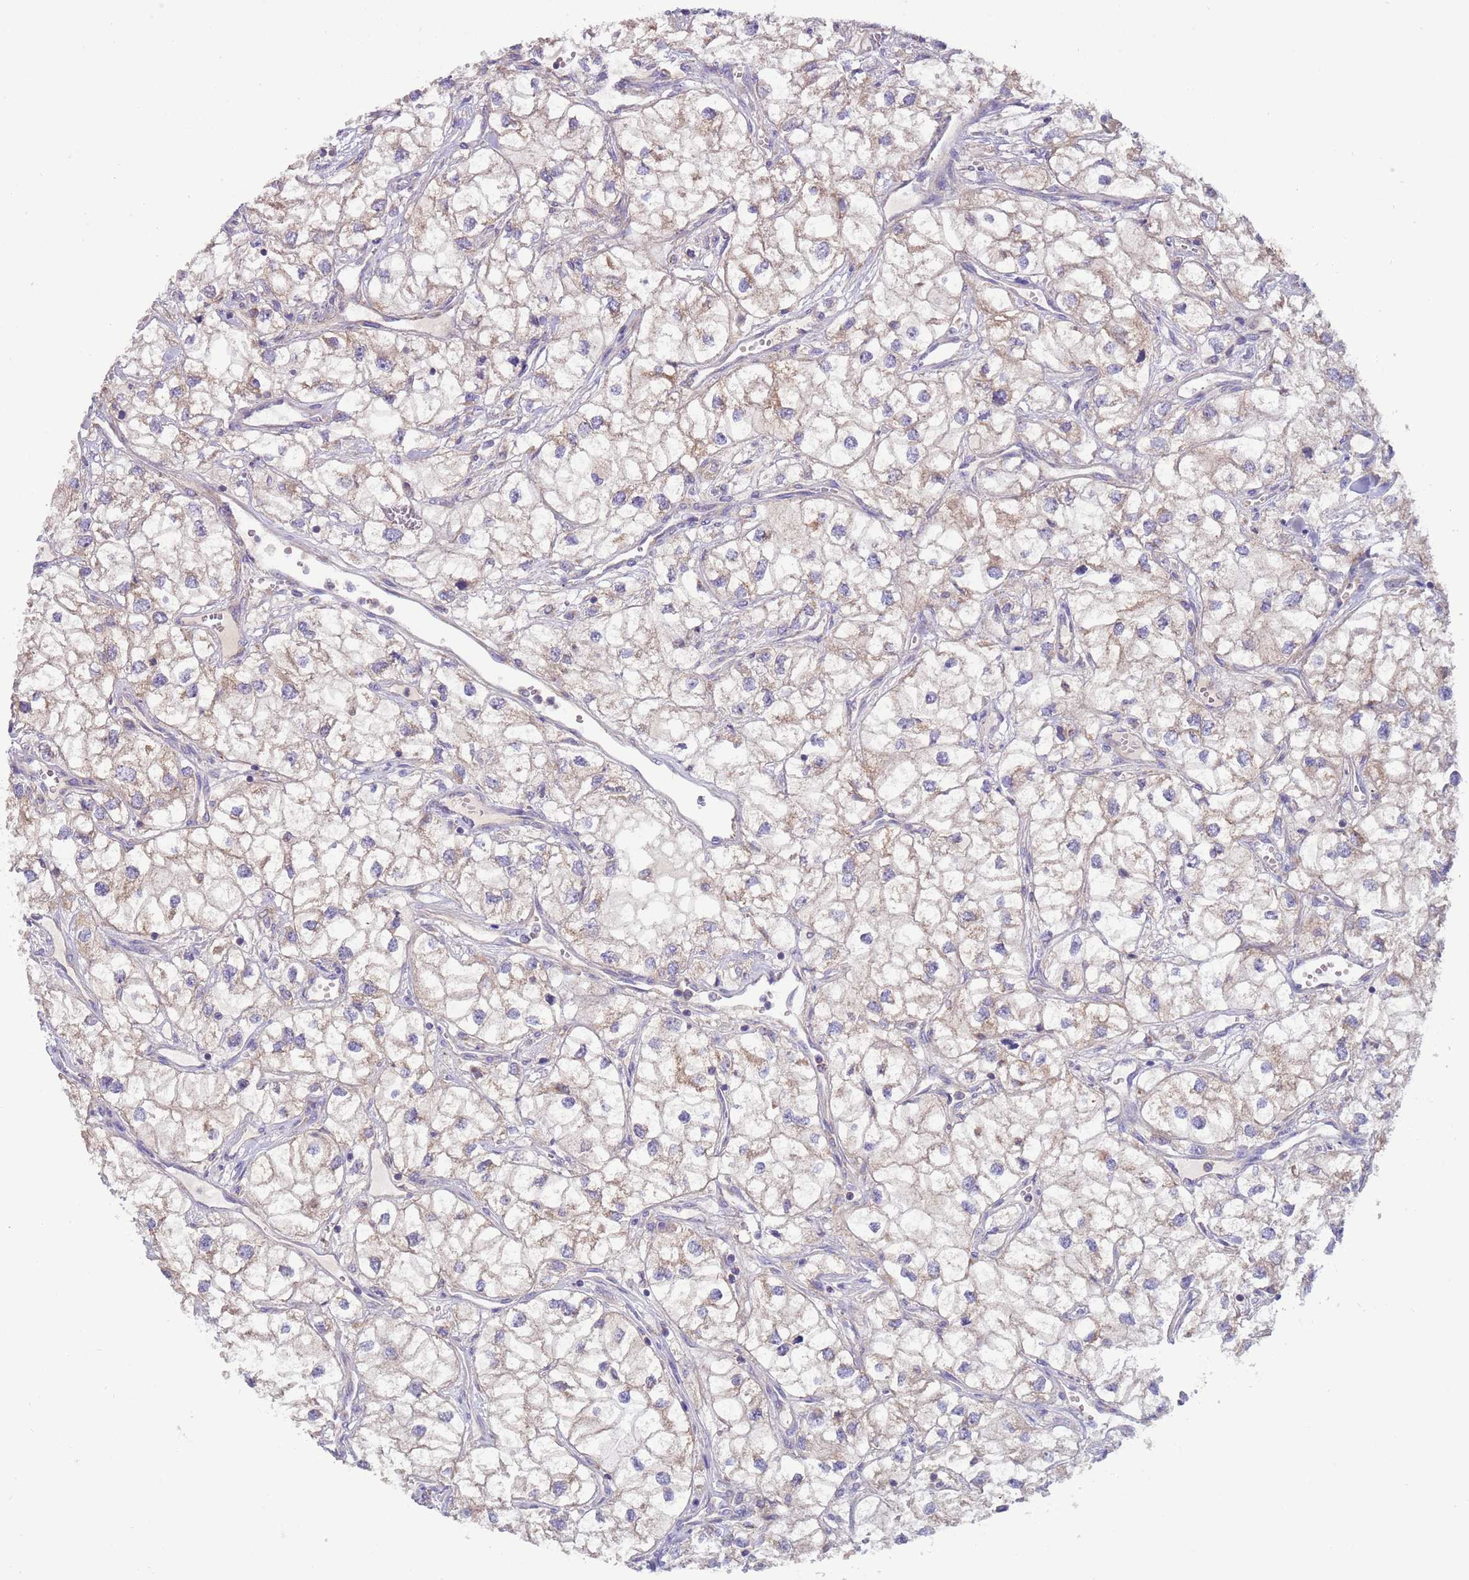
{"staining": {"intensity": "weak", "quantity": "25%-75%", "location": "cytoplasmic/membranous"}, "tissue": "renal cancer", "cell_type": "Tumor cells", "image_type": "cancer", "snomed": [{"axis": "morphology", "description": "Adenocarcinoma, NOS"}, {"axis": "topography", "description": "Kidney"}], "caption": "High-magnification brightfield microscopy of renal cancer stained with DAB (brown) and counterstained with hematoxylin (blue). tumor cells exhibit weak cytoplasmic/membranous positivity is identified in about25%-75% of cells.", "gene": "UQCRQ", "patient": {"sex": "male", "age": 59}}